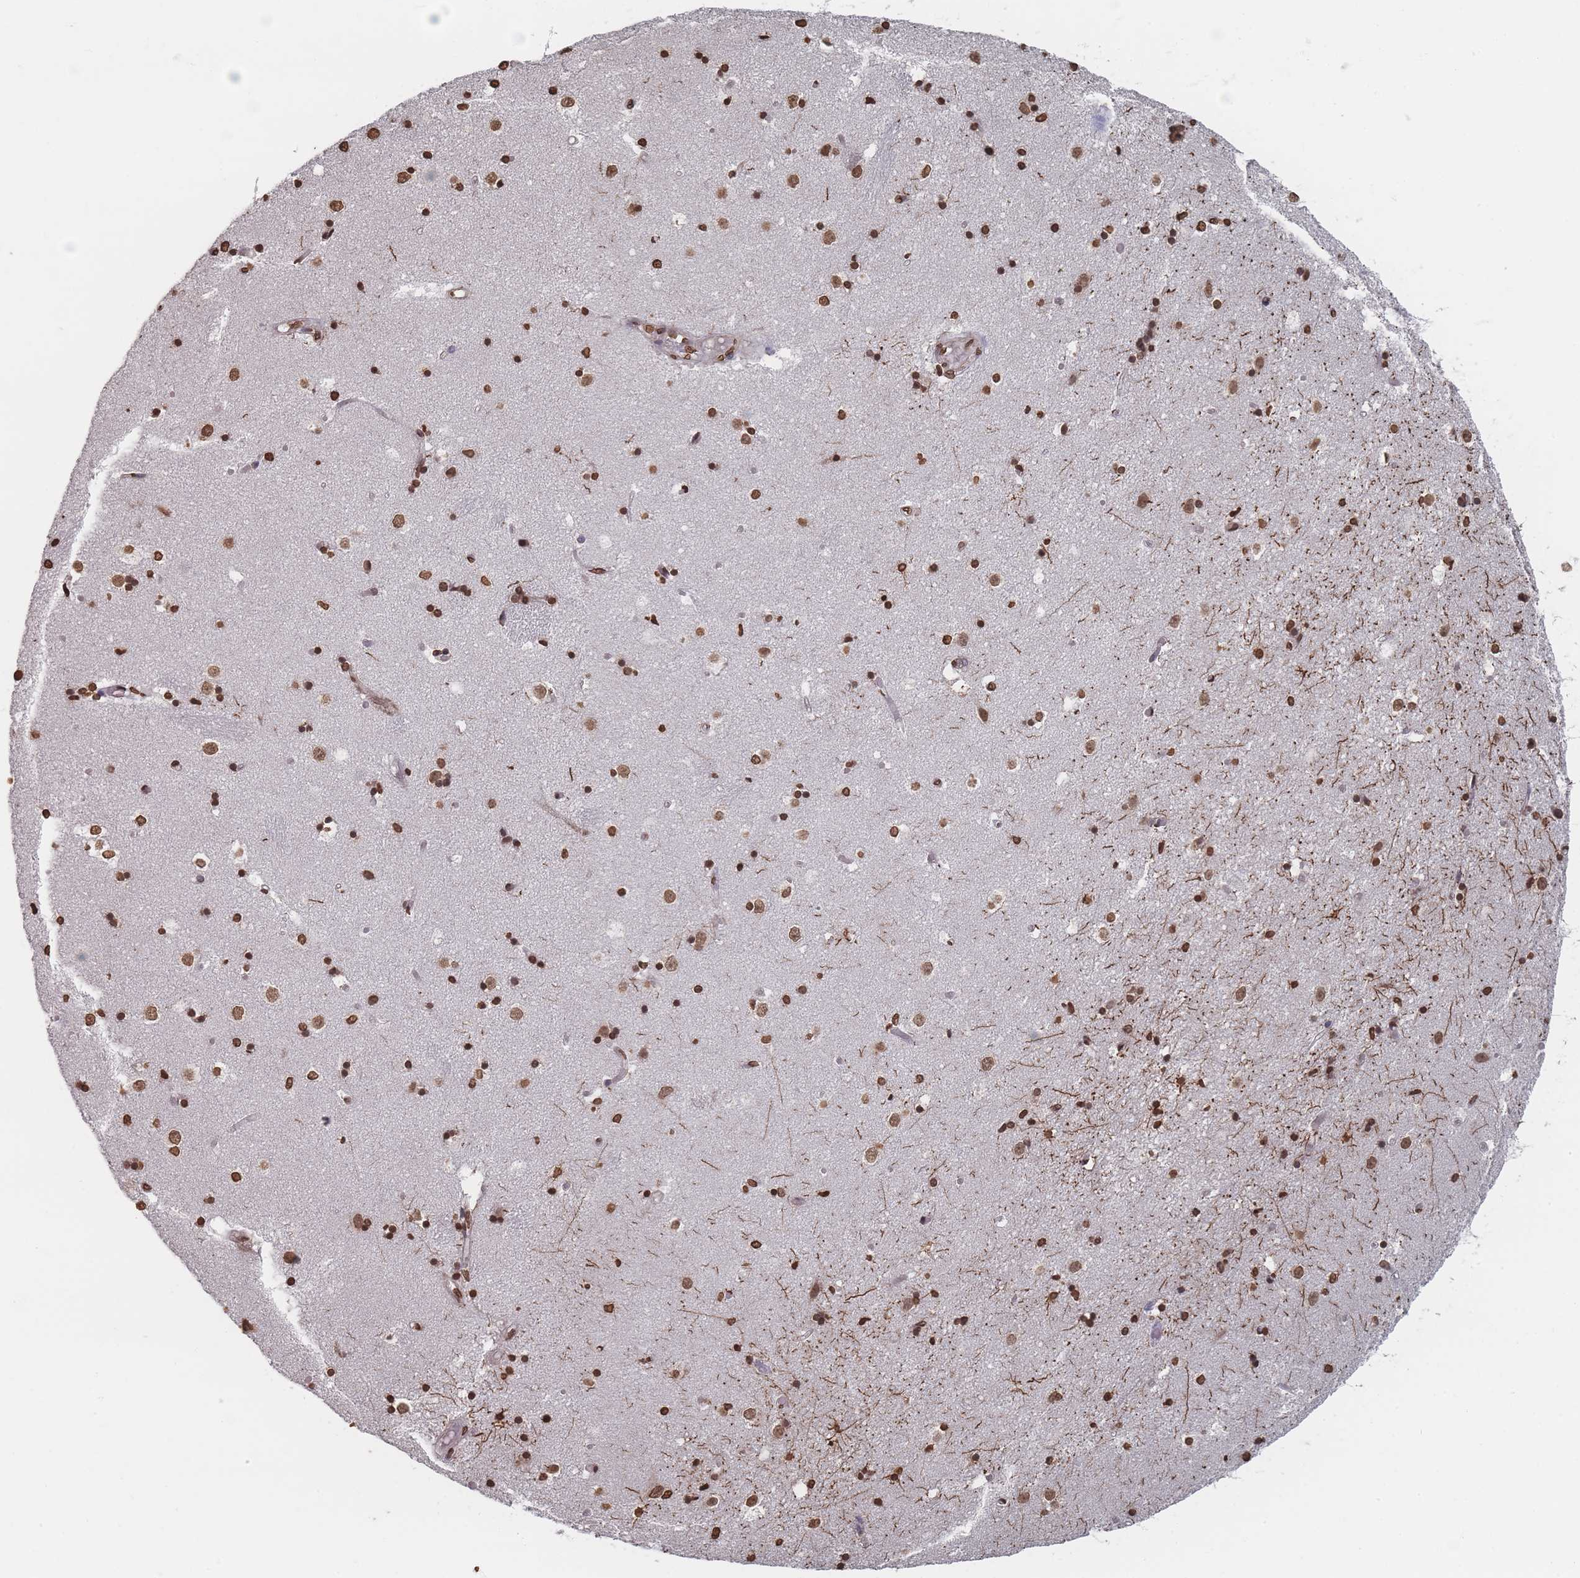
{"staining": {"intensity": "strong", "quantity": ">75%", "location": "nuclear"}, "tissue": "caudate", "cell_type": "Glial cells", "image_type": "normal", "snomed": [{"axis": "morphology", "description": "Normal tissue, NOS"}, {"axis": "topography", "description": "Lateral ventricle wall"}], "caption": "A high amount of strong nuclear expression is seen in about >75% of glial cells in normal caudate.", "gene": "PLEKHG5", "patient": {"sex": "female", "age": 52}}